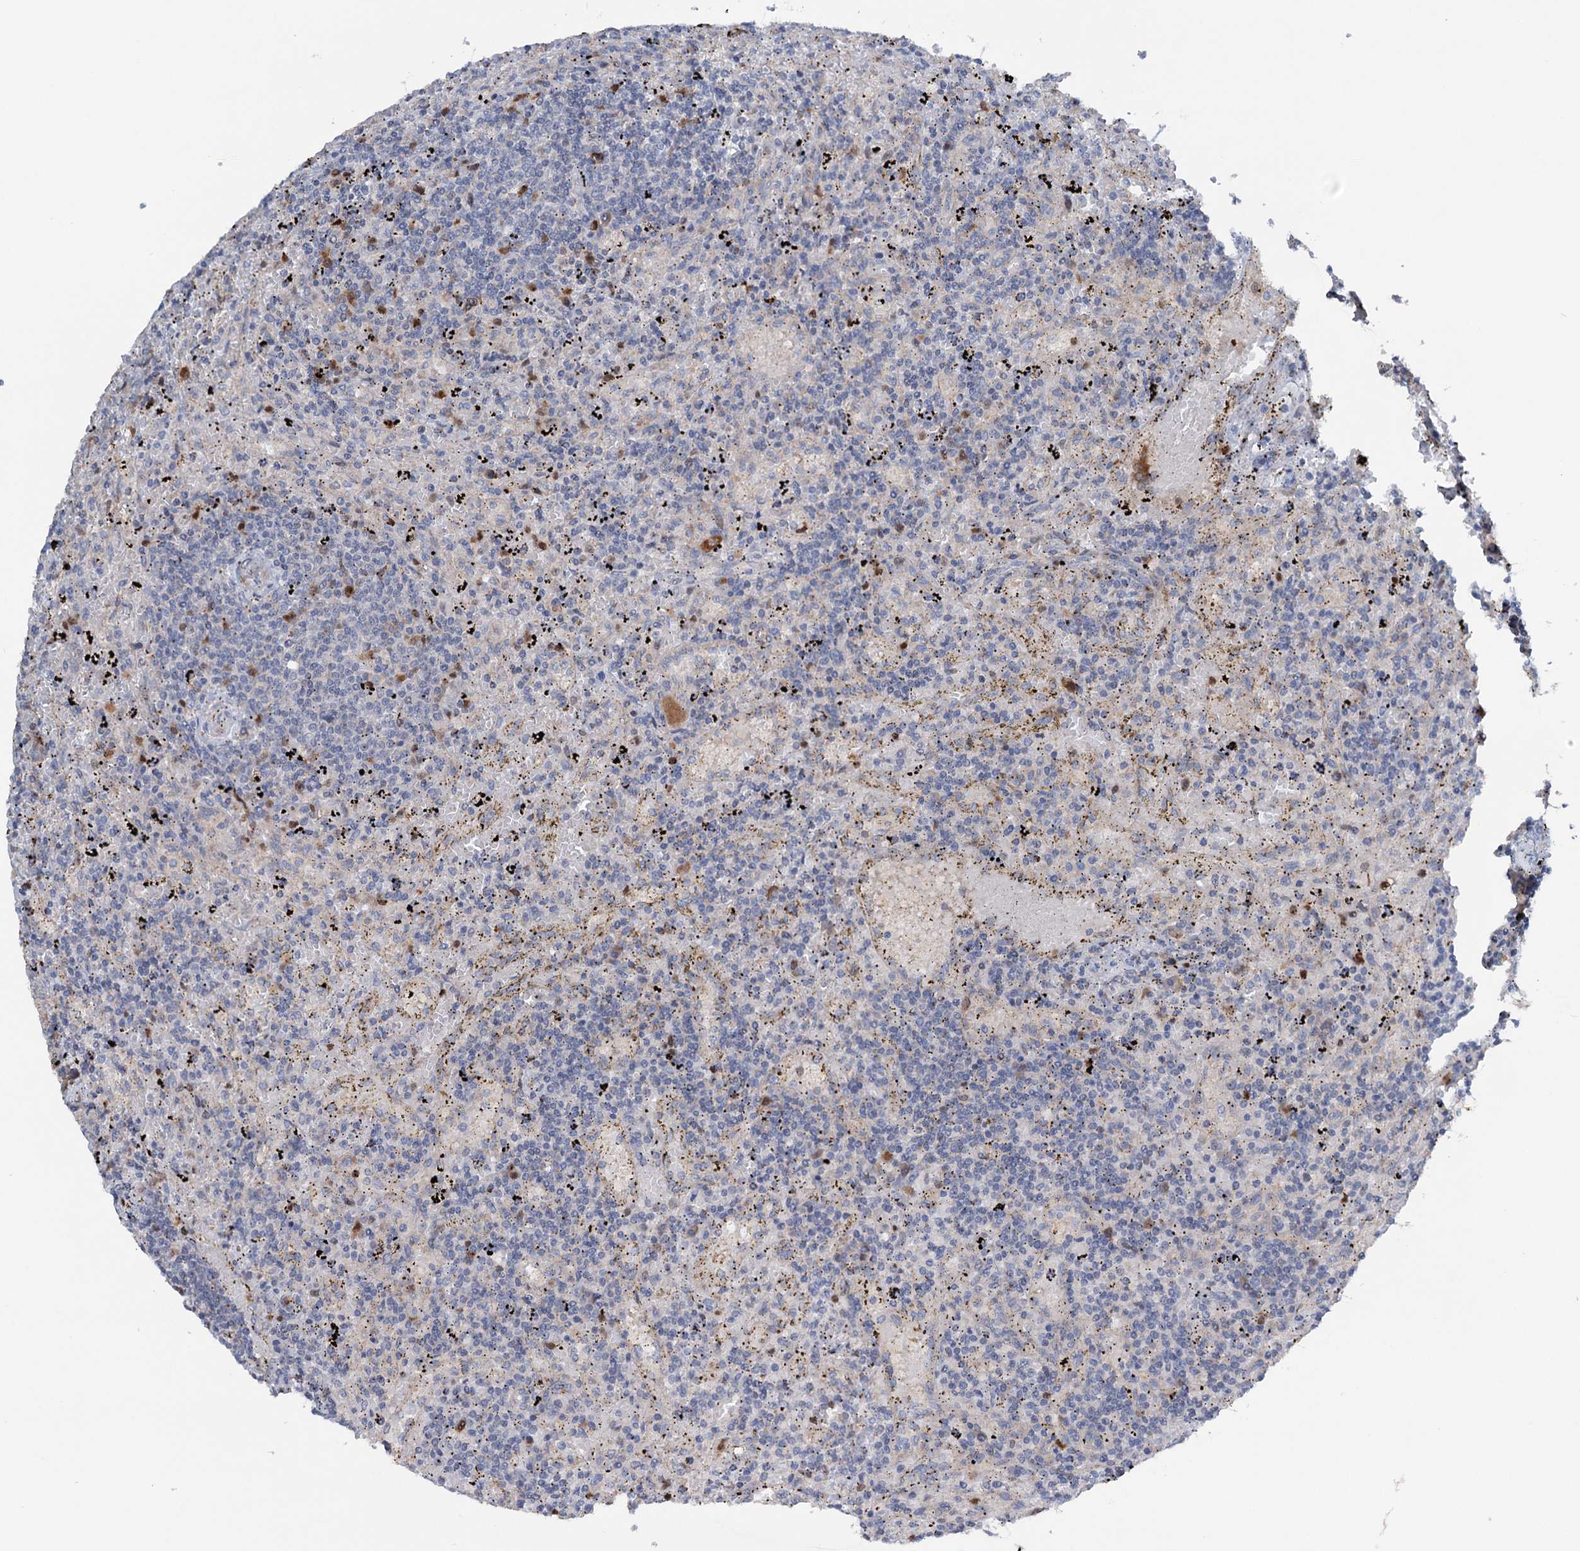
{"staining": {"intensity": "negative", "quantity": "none", "location": "none"}, "tissue": "lymphoma", "cell_type": "Tumor cells", "image_type": "cancer", "snomed": [{"axis": "morphology", "description": "Malignant lymphoma, non-Hodgkin's type, Low grade"}, {"axis": "topography", "description": "Spleen"}], "caption": "Human malignant lymphoma, non-Hodgkin's type (low-grade) stained for a protein using immunohistochemistry demonstrates no positivity in tumor cells.", "gene": "NCAPD2", "patient": {"sex": "male", "age": 76}}